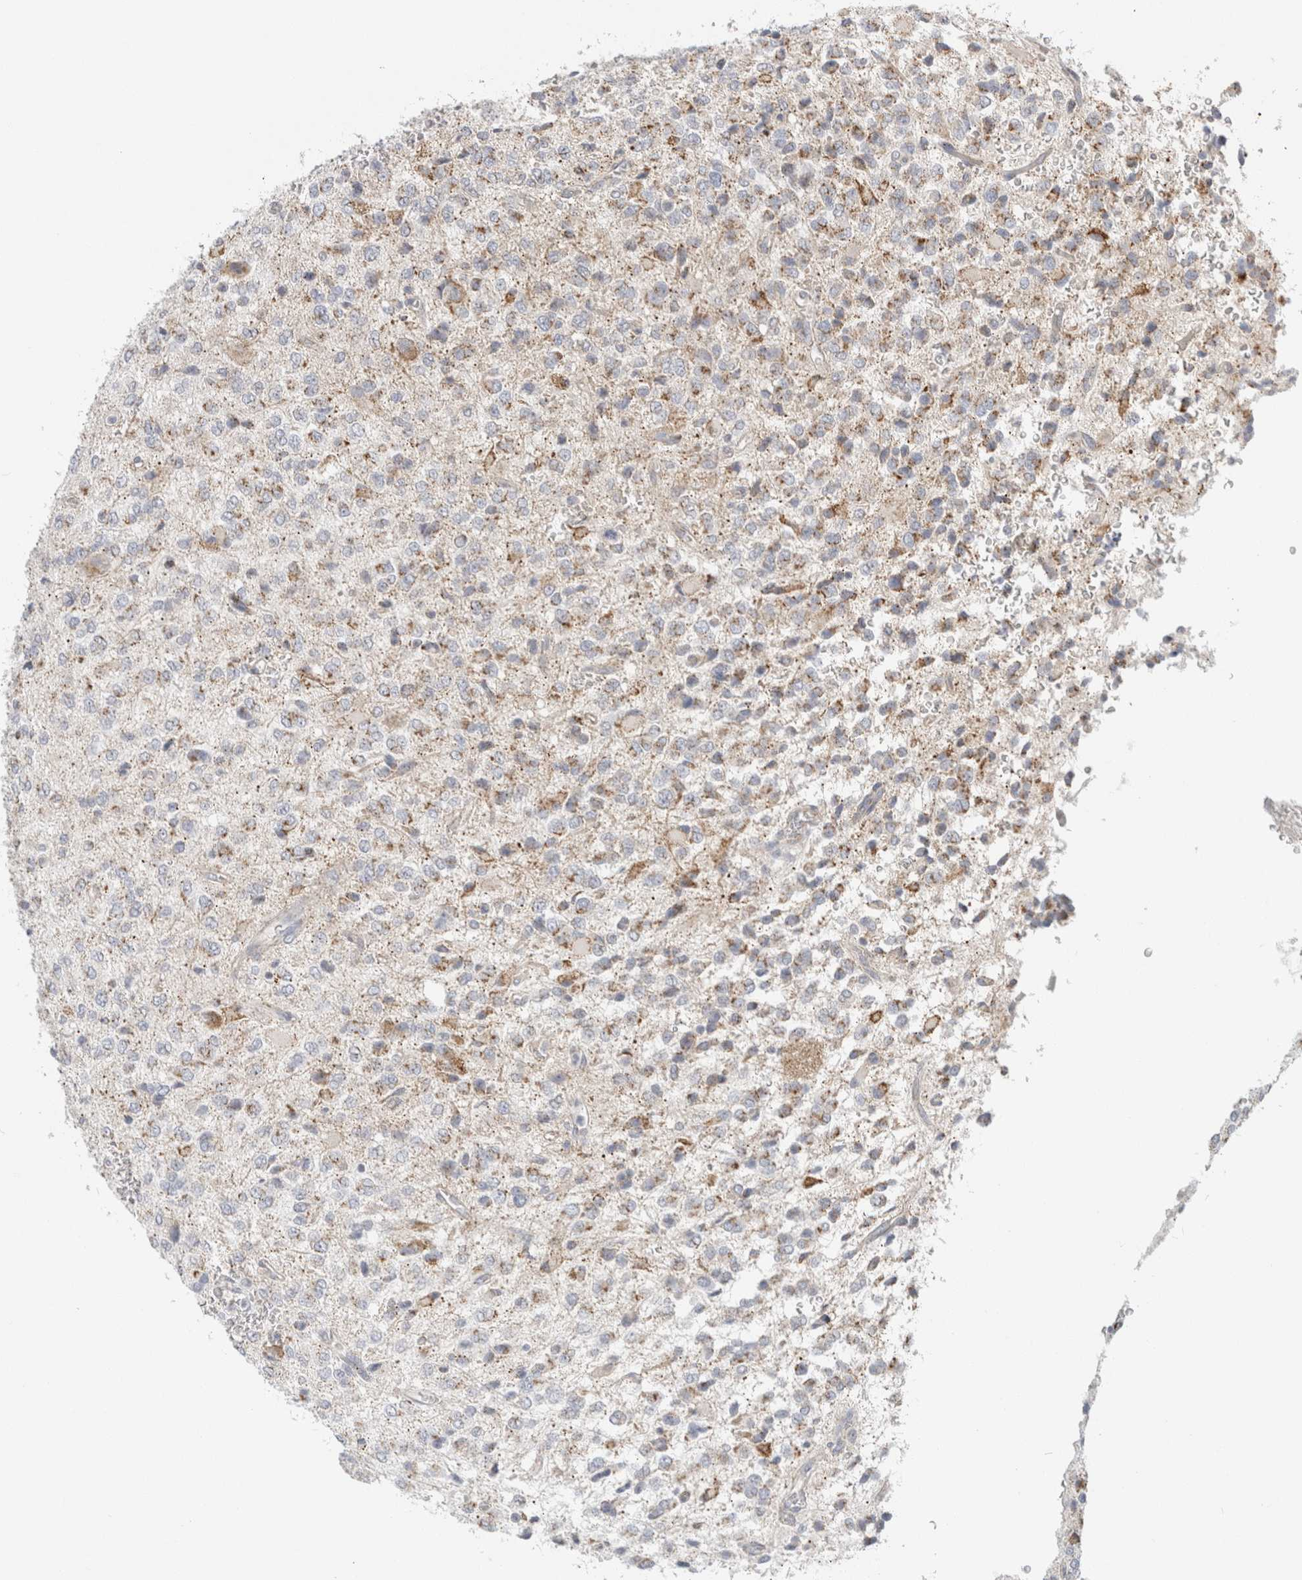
{"staining": {"intensity": "moderate", "quantity": "<25%", "location": "cytoplasmic/membranous"}, "tissue": "glioma", "cell_type": "Tumor cells", "image_type": "cancer", "snomed": [{"axis": "morphology", "description": "Glioma, malignant, High grade"}, {"axis": "topography", "description": "pancreas cauda"}], "caption": "Glioma stained with a protein marker shows moderate staining in tumor cells.", "gene": "FAHD1", "patient": {"sex": "male", "age": 60}}